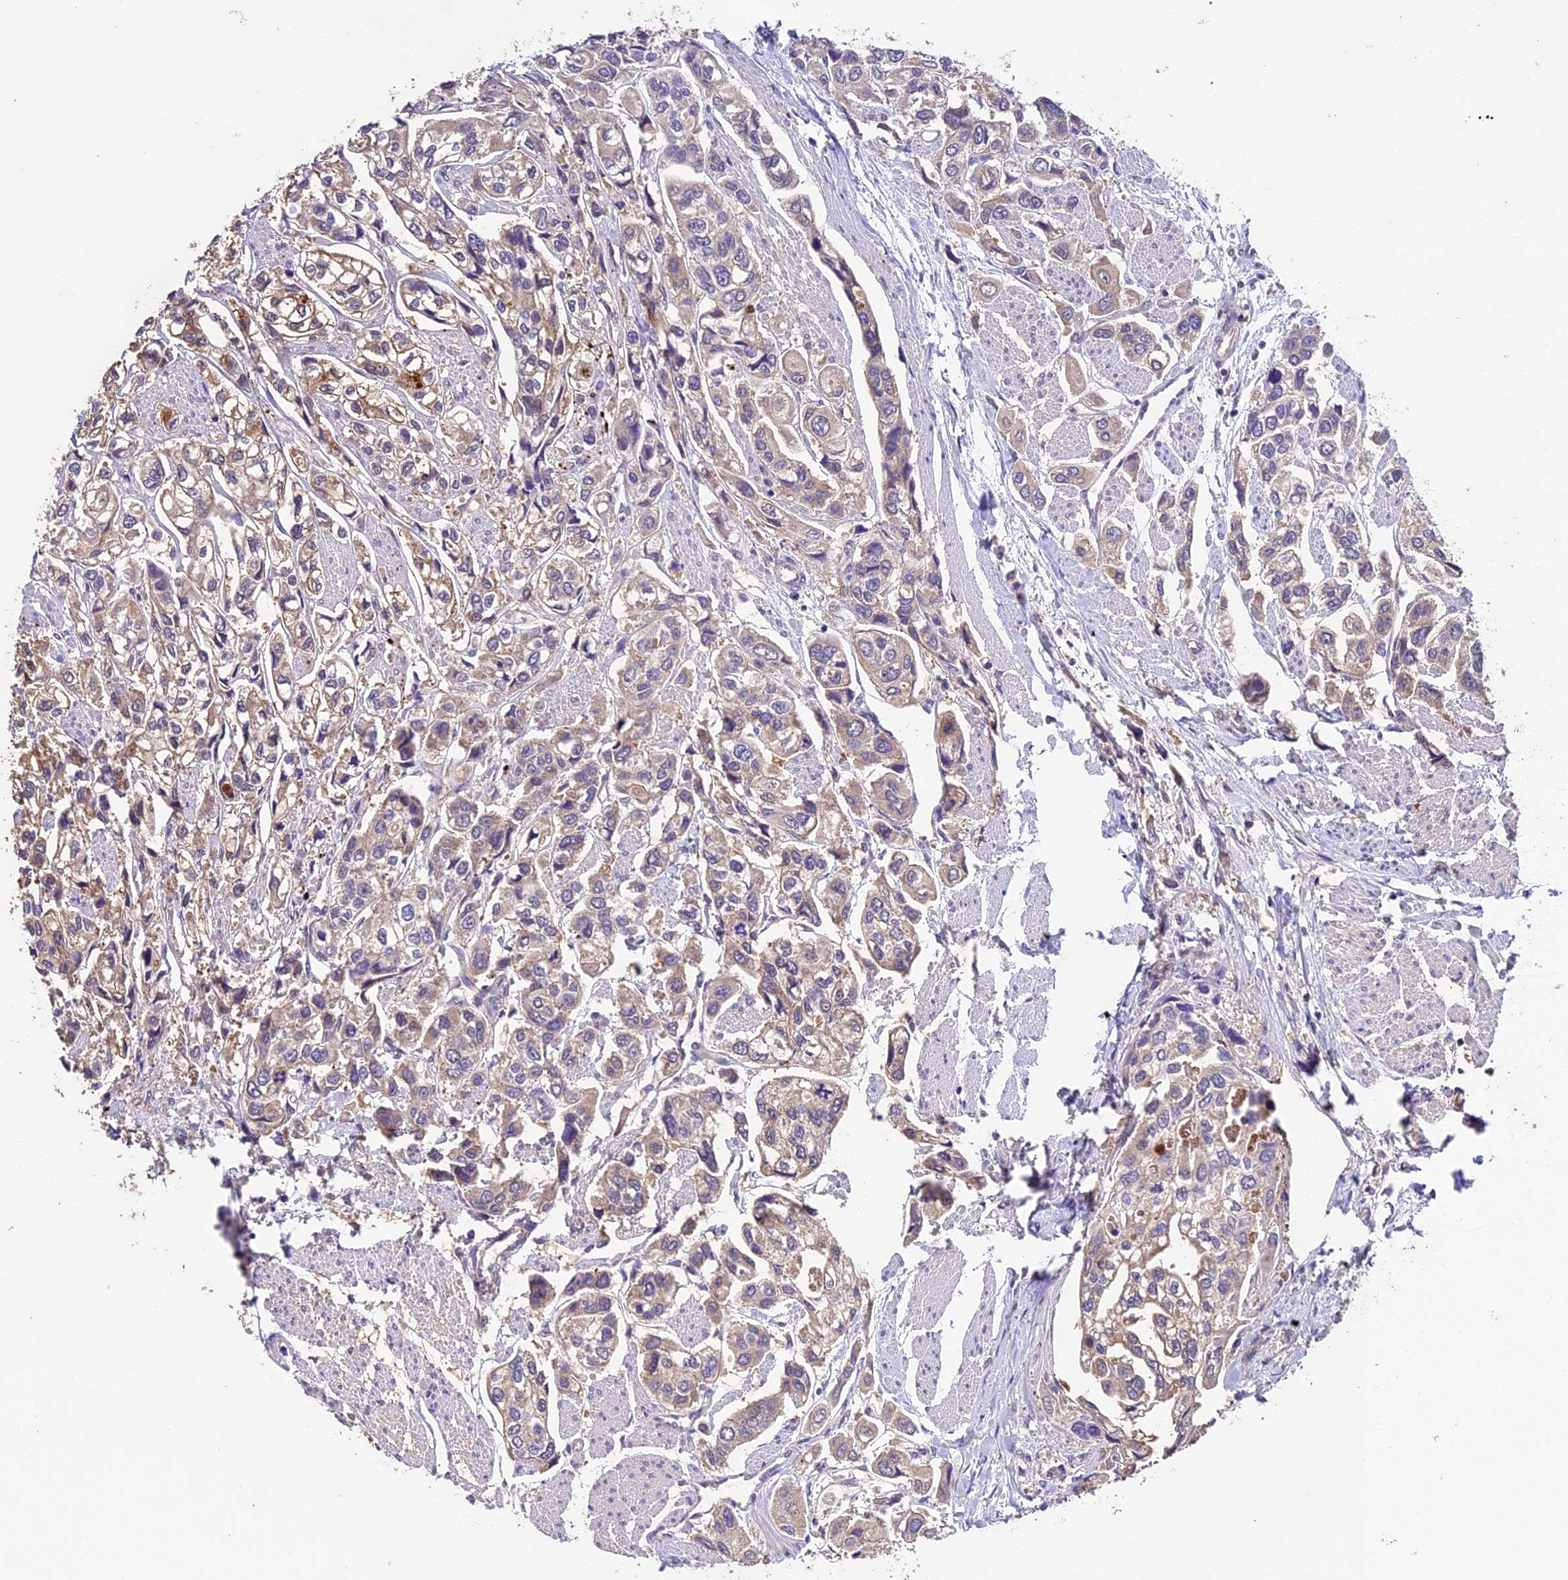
{"staining": {"intensity": "weak", "quantity": ">75%", "location": "cytoplasmic/membranous"}, "tissue": "urothelial cancer", "cell_type": "Tumor cells", "image_type": "cancer", "snomed": [{"axis": "morphology", "description": "Urothelial carcinoma, High grade"}, {"axis": "topography", "description": "Urinary bladder"}], "caption": "The immunohistochemical stain highlights weak cytoplasmic/membranous staining in tumor cells of urothelial carcinoma (high-grade) tissue.", "gene": "SBNO2", "patient": {"sex": "male", "age": 67}}